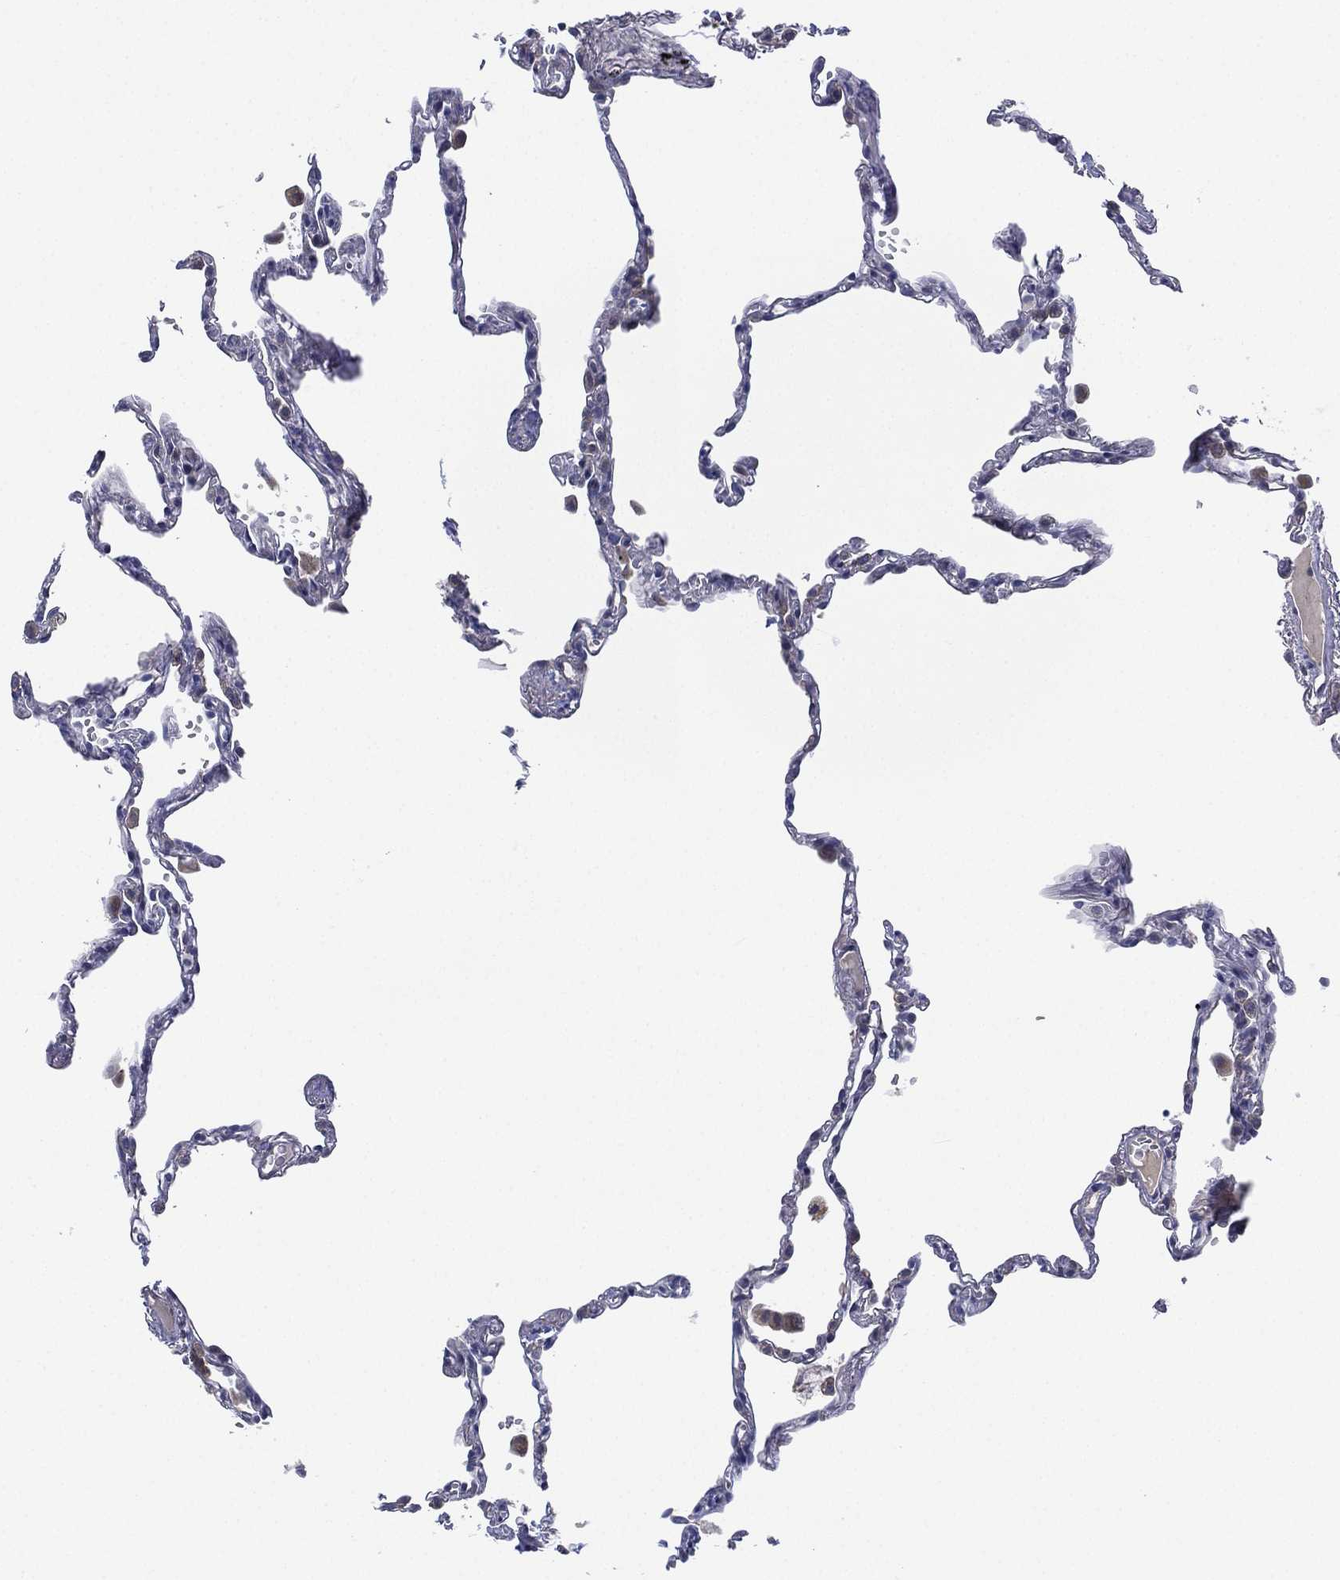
{"staining": {"intensity": "negative", "quantity": "none", "location": "none"}, "tissue": "lung", "cell_type": "Alveolar cells", "image_type": "normal", "snomed": [{"axis": "morphology", "description": "Normal tissue, NOS"}, {"axis": "topography", "description": "Lung"}], "caption": "IHC image of normal human lung stained for a protein (brown), which reveals no expression in alveolar cells.", "gene": "MPP7", "patient": {"sex": "male", "age": 78}}